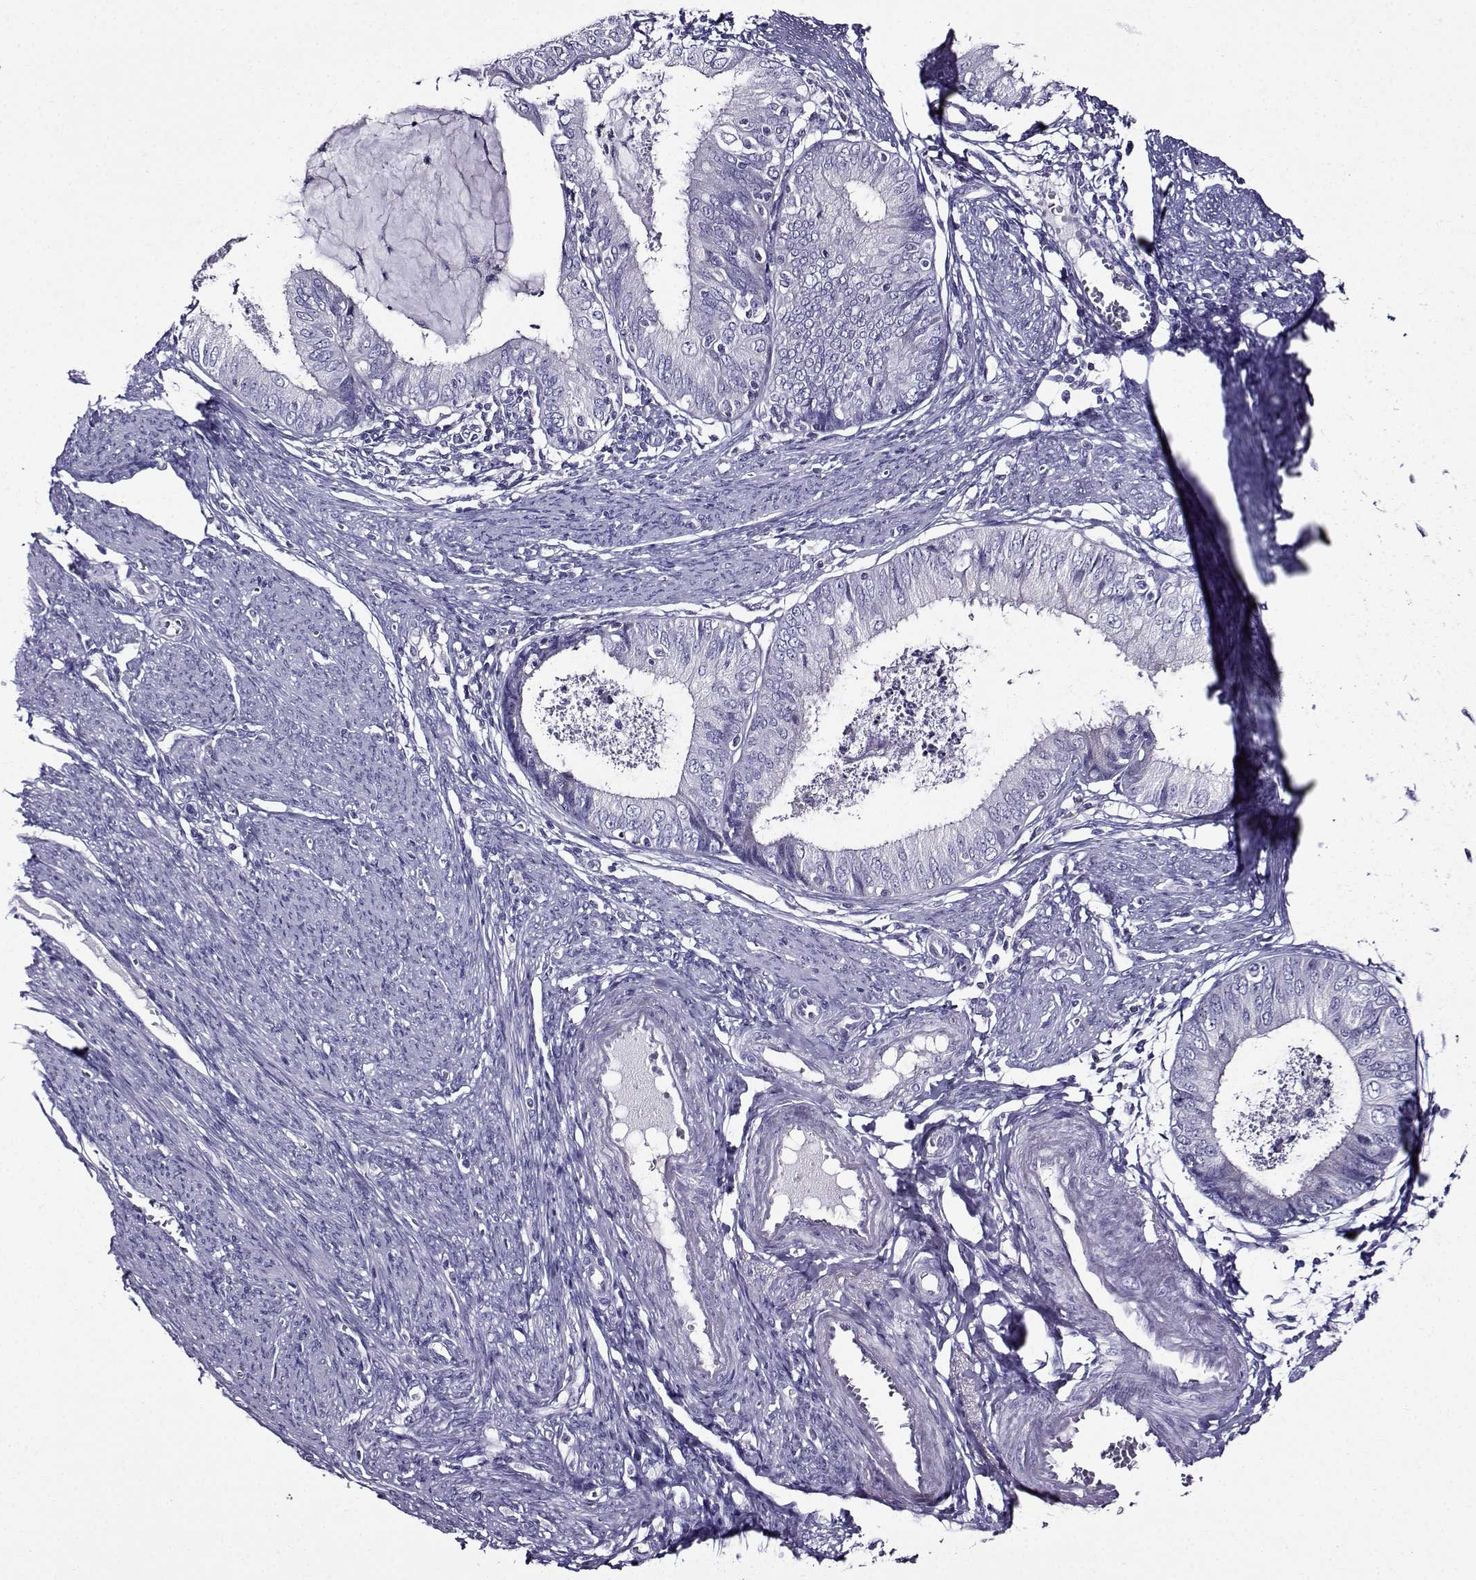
{"staining": {"intensity": "negative", "quantity": "none", "location": "none"}, "tissue": "endometrial cancer", "cell_type": "Tumor cells", "image_type": "cancer", "snomed": [{"axis": "morphology", "description": "Adenocarcinoma, NOS"}, {"axis": "topography", "description": "Endometrium"}], "caption": "This is a histopathology image of IHC staining of adenocarcinoma (endometrial), which shows no expression in tumor cells. (DAB (3,3'-diaminobenzidine) immunohistochemistry with hematoxylin counter stain).", "gene": "TMEM266", "patient": {"sex": "female", "age": 57}}